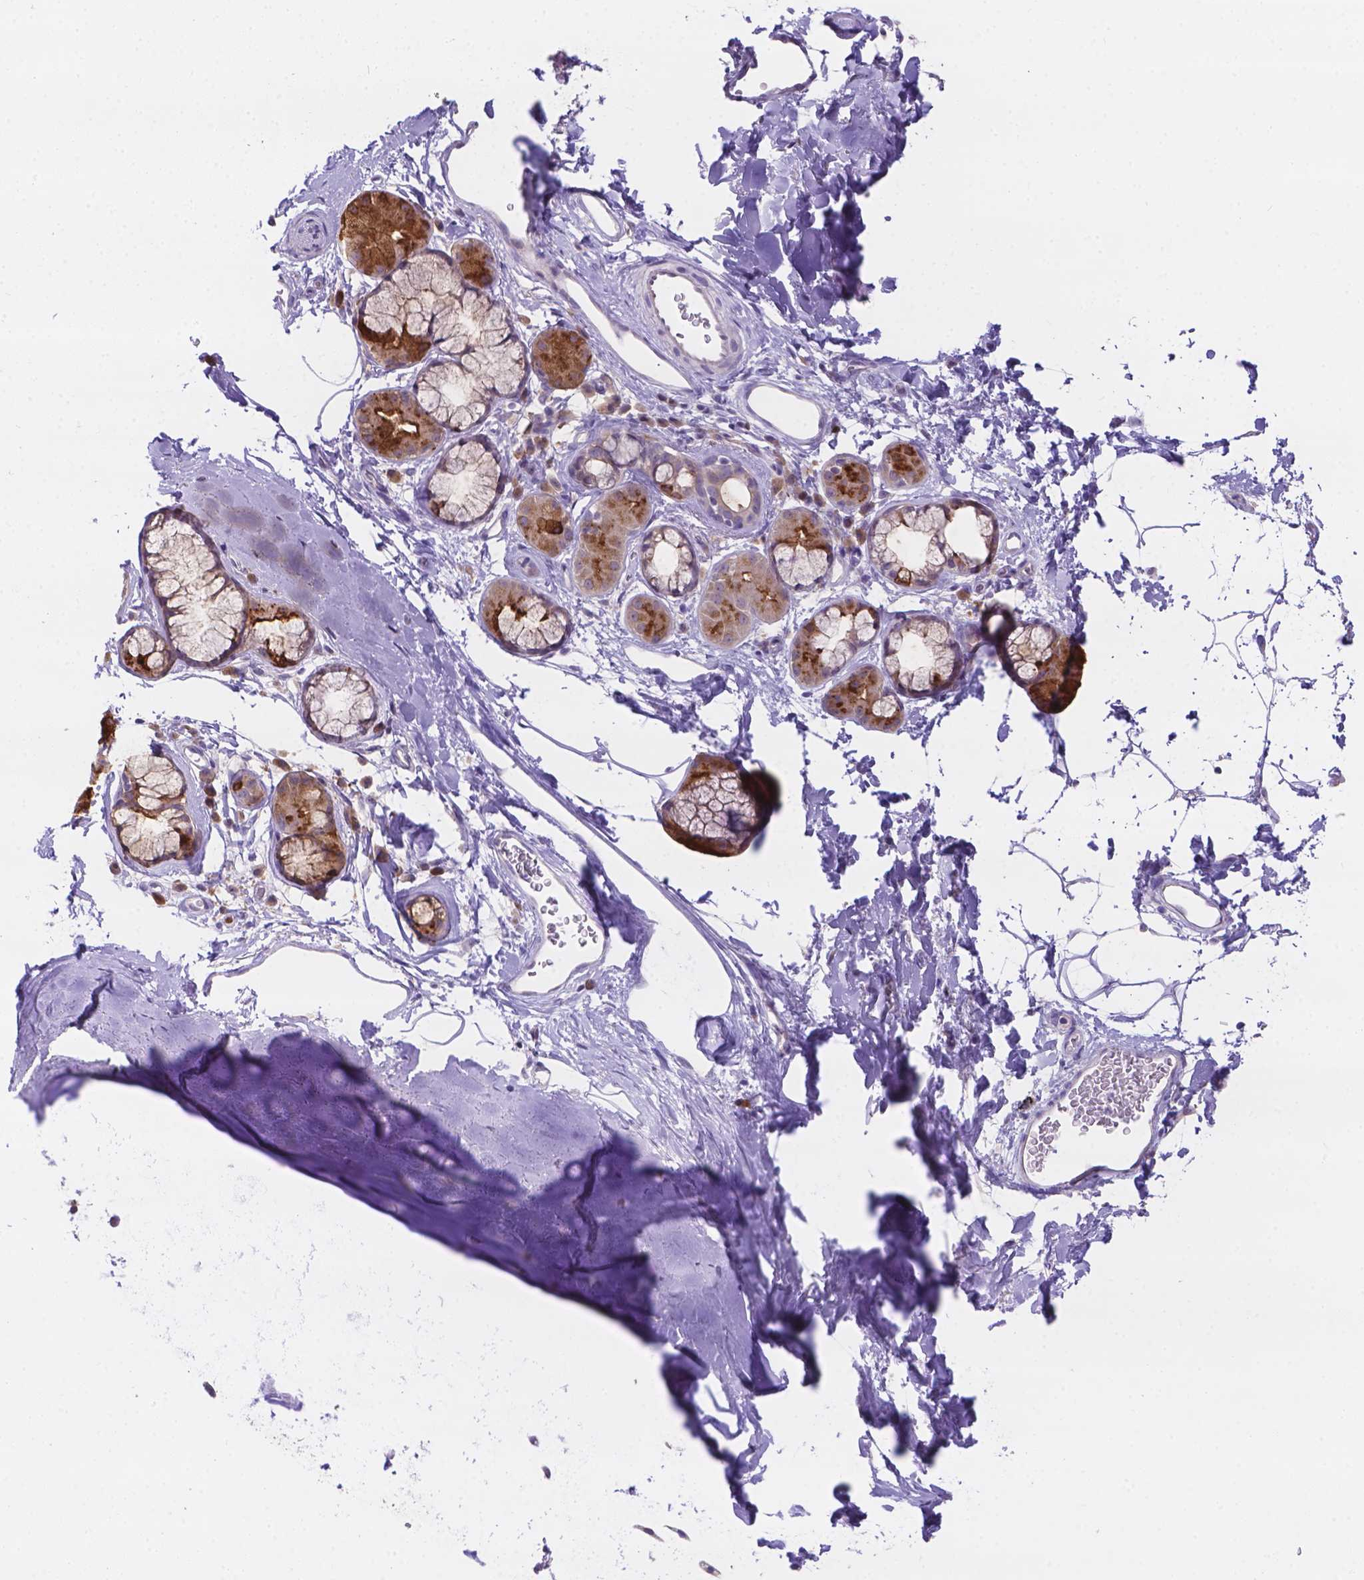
{"staining": {"intensity": "weak", "quantity": "<25%", "location": "cytoplasmic/membranous"}, "tissue": "bronchus", "cell_type": "Respiratory epithelial cells", "image_type": "normal", "snomed": [{"axis": "morphology", "description": "Normal tissue, NOS"}, {"axis": "topography", "description": "Cartilage tissue"}, {"axis": "topography", "description": "Bronchus"}], "caption": "A high-resolution photomicrograph shows IHC staining of unremarkable bronchus, which reveals no significant expression in respiratory epithelial cells.", "gene": "CD96", "patient": {"sex": "male", "age": 58}}